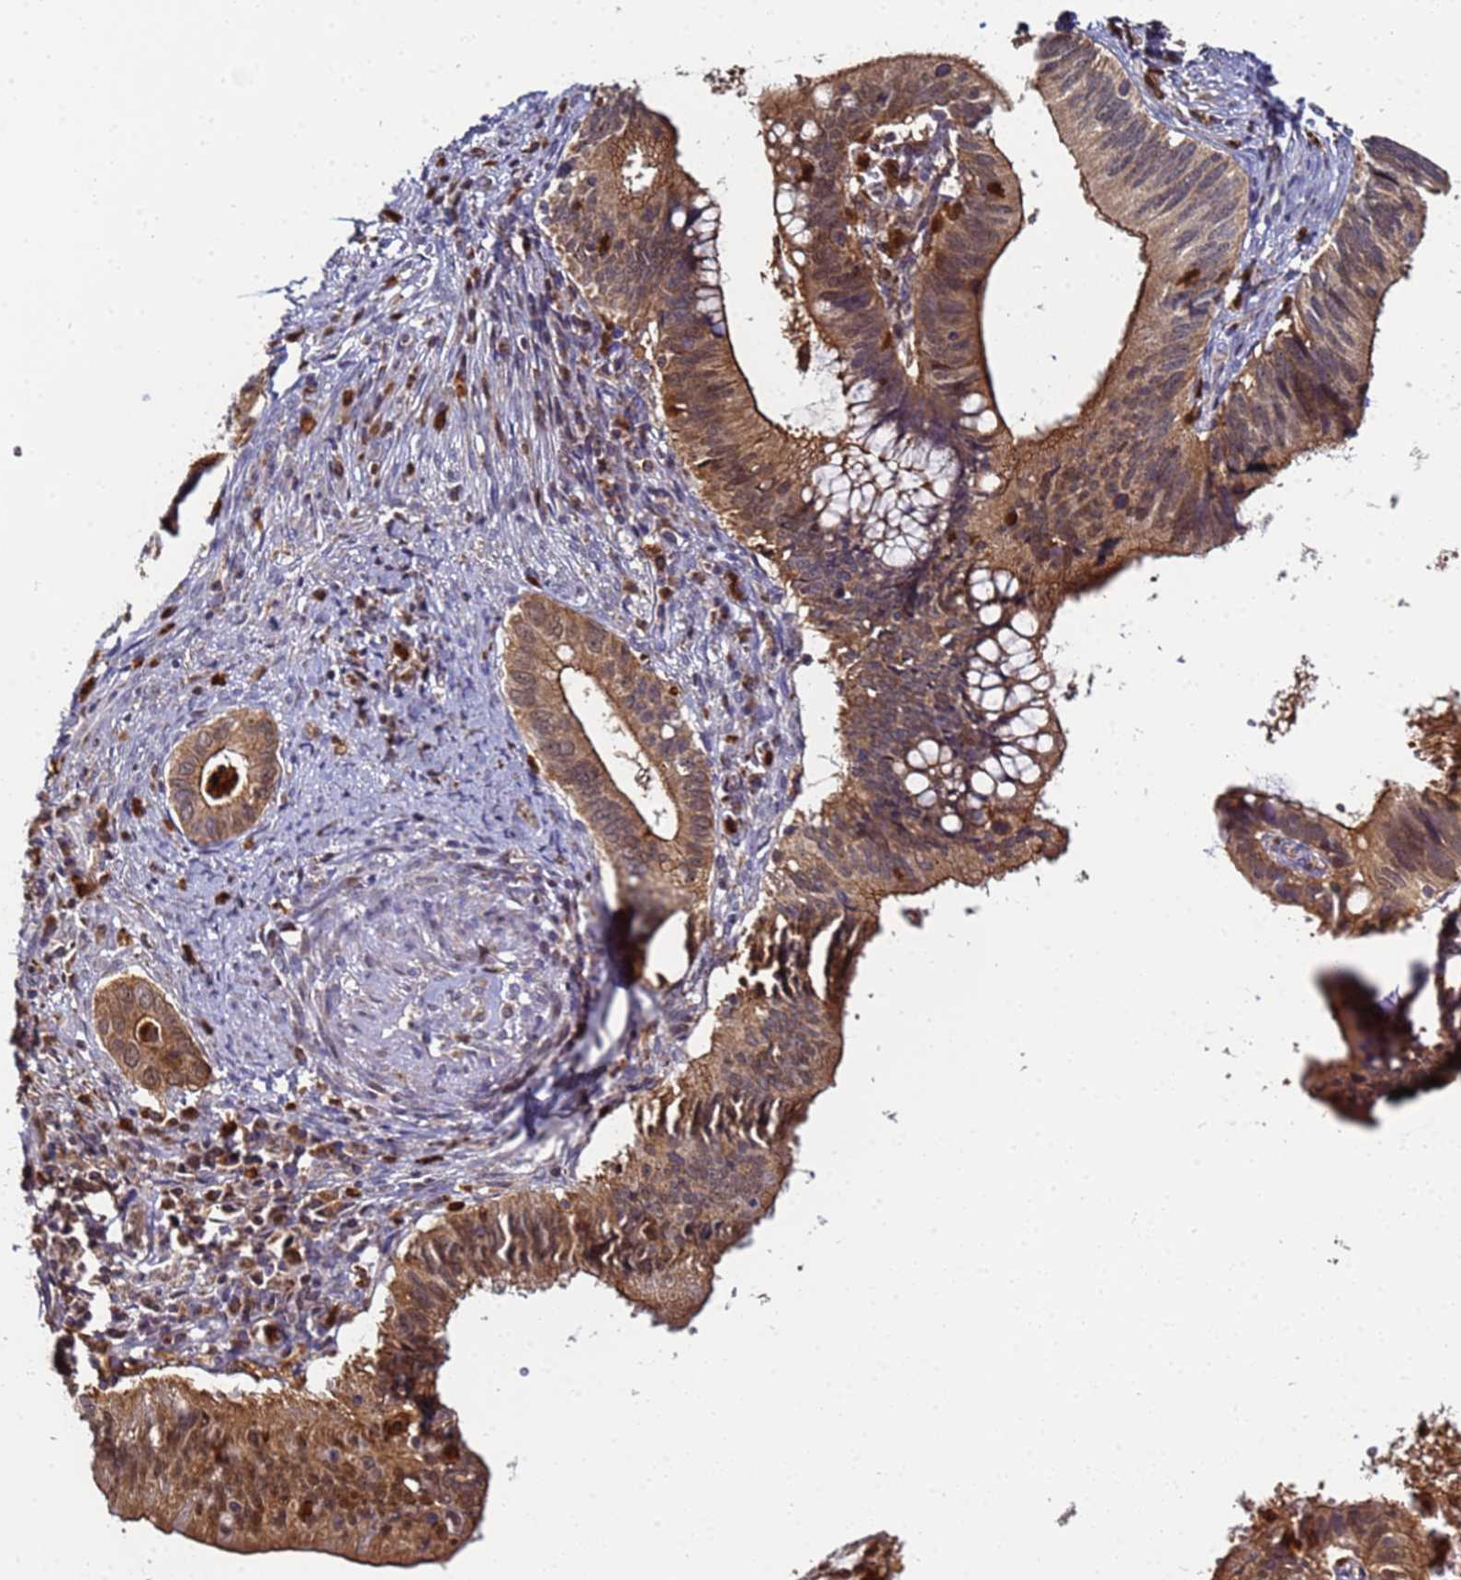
{"staining": {"intensity": "moderate", "quantity": ">75%", "location": "cytoplasmic/membranous,nuclear"}, "tissue": "cervical cancer", "cell_type": "Tumor cells", "image_type": "cancer", "snomed": [{"axis": "morphology", "description": "Adenocarcinoma, NOS"}, {"axis": "topography", "description": "Cervix"}], "caption": "Immunohistochemistry (IHC) micrograph of neoplastic tissue: human adenocarcinoma (cervical) stained using immunohistochemistry demonstrates medium levels of moderate protein expression localized specifically in the cytoplasmic/membranous and nuclear of tumor cells, appearing as a cytoplasmic/membranous and nuclear brown color.", "gene": "CCDC127", "patient": {"sex": "female", "age": 42}}